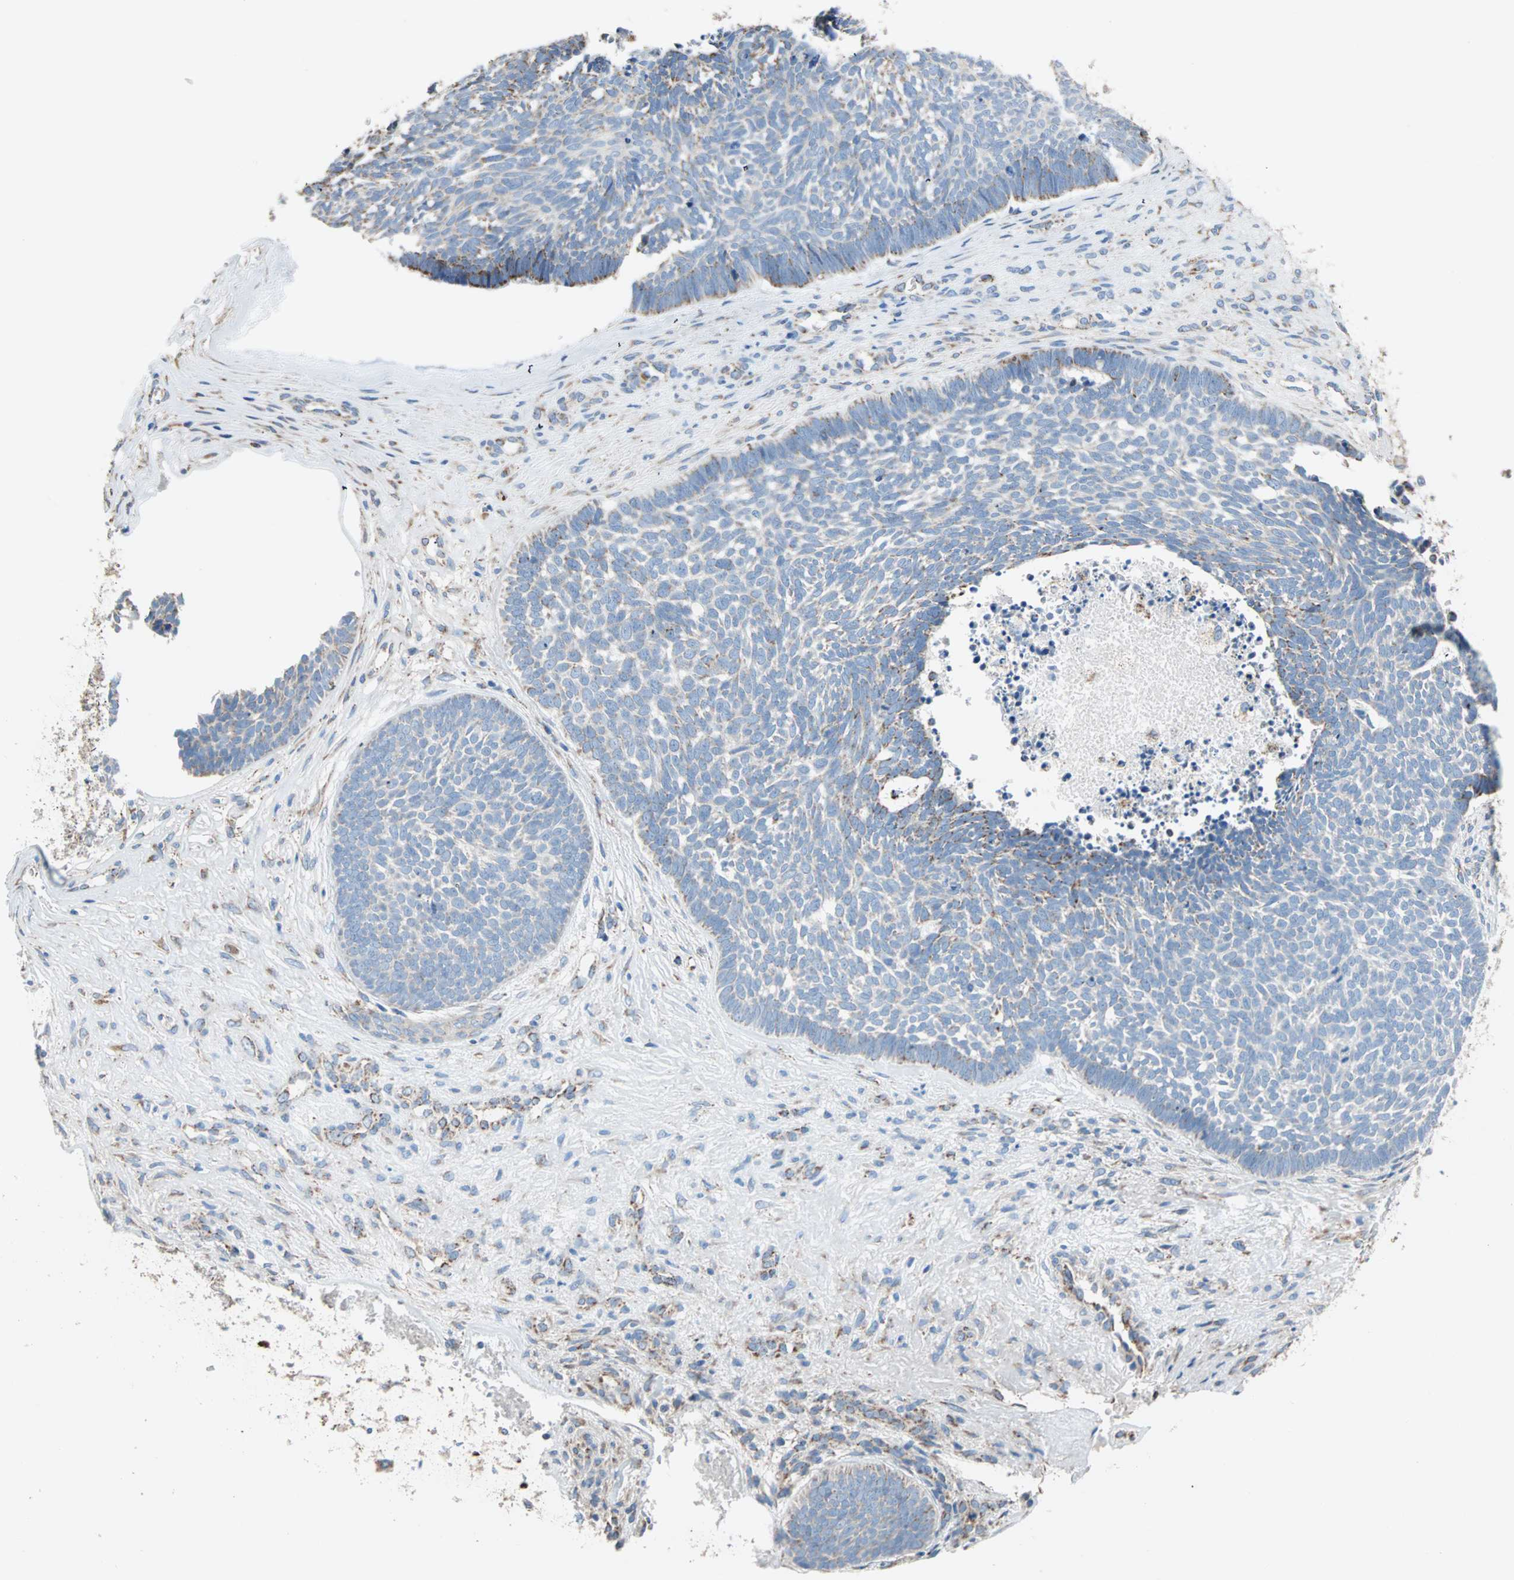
{"staining": {"intensity": "moderate", "quantity": "25%-75%", "location": "cytoplasmic/membranous"}, "tissue": "skin cancer", "cell_type": "Tumor cells", "image_type": "cancer", "snomed": [{"axis": "morphology", "description": "Basal cell carcinoma"}, {"axis": "topography", "description": "Skin"}], "caption": "This micrograph displays immunohistochemistry (IHC) staining of basal cell carcinoma (skin), with medium moderate cytoplasmic/membranous positivity in approximately 25%-75% of tumor cells.", "gene": "TST", "patient": {"sex": "male", "age": 84}}